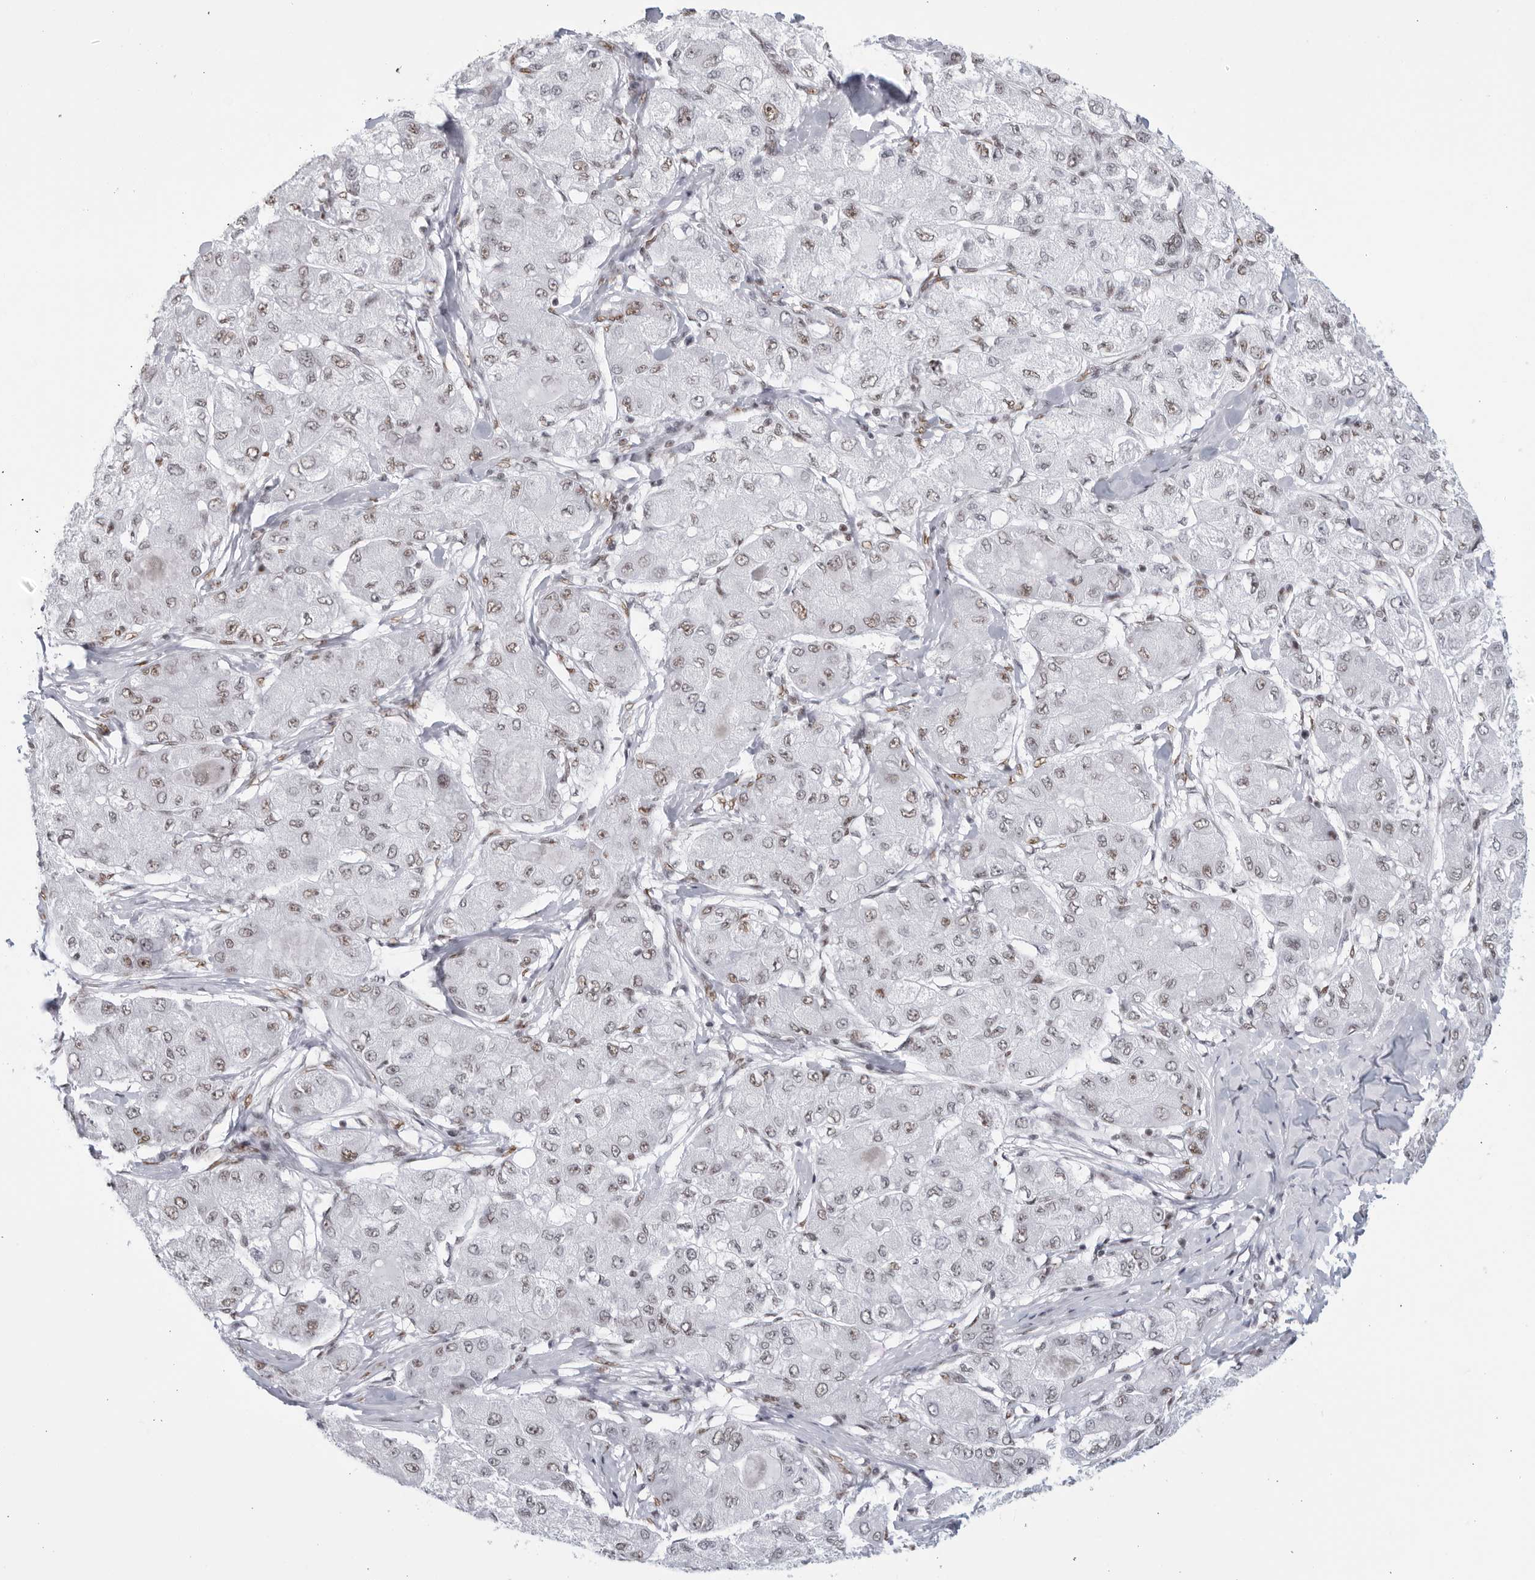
{"staining": {"intensity": "moderate", "quantity": "<25%", "location": "nuclear"}, "tissue": "liver cancer", "cell_type": "Tumor cells", "image_type": "cancer", "snomed": [{"axis": "morphology", "description": "Carcinoma, Hepatocellular, NOS"}, {"axis": "topography", "description": "Liver"}], "caption": "The immunohistochemical stain labels moderate nuclear positivity in tumor cells of liver cancer tissue.", "gene": "HP1BP3", "patient": {"sex": "male", "age": 80}}